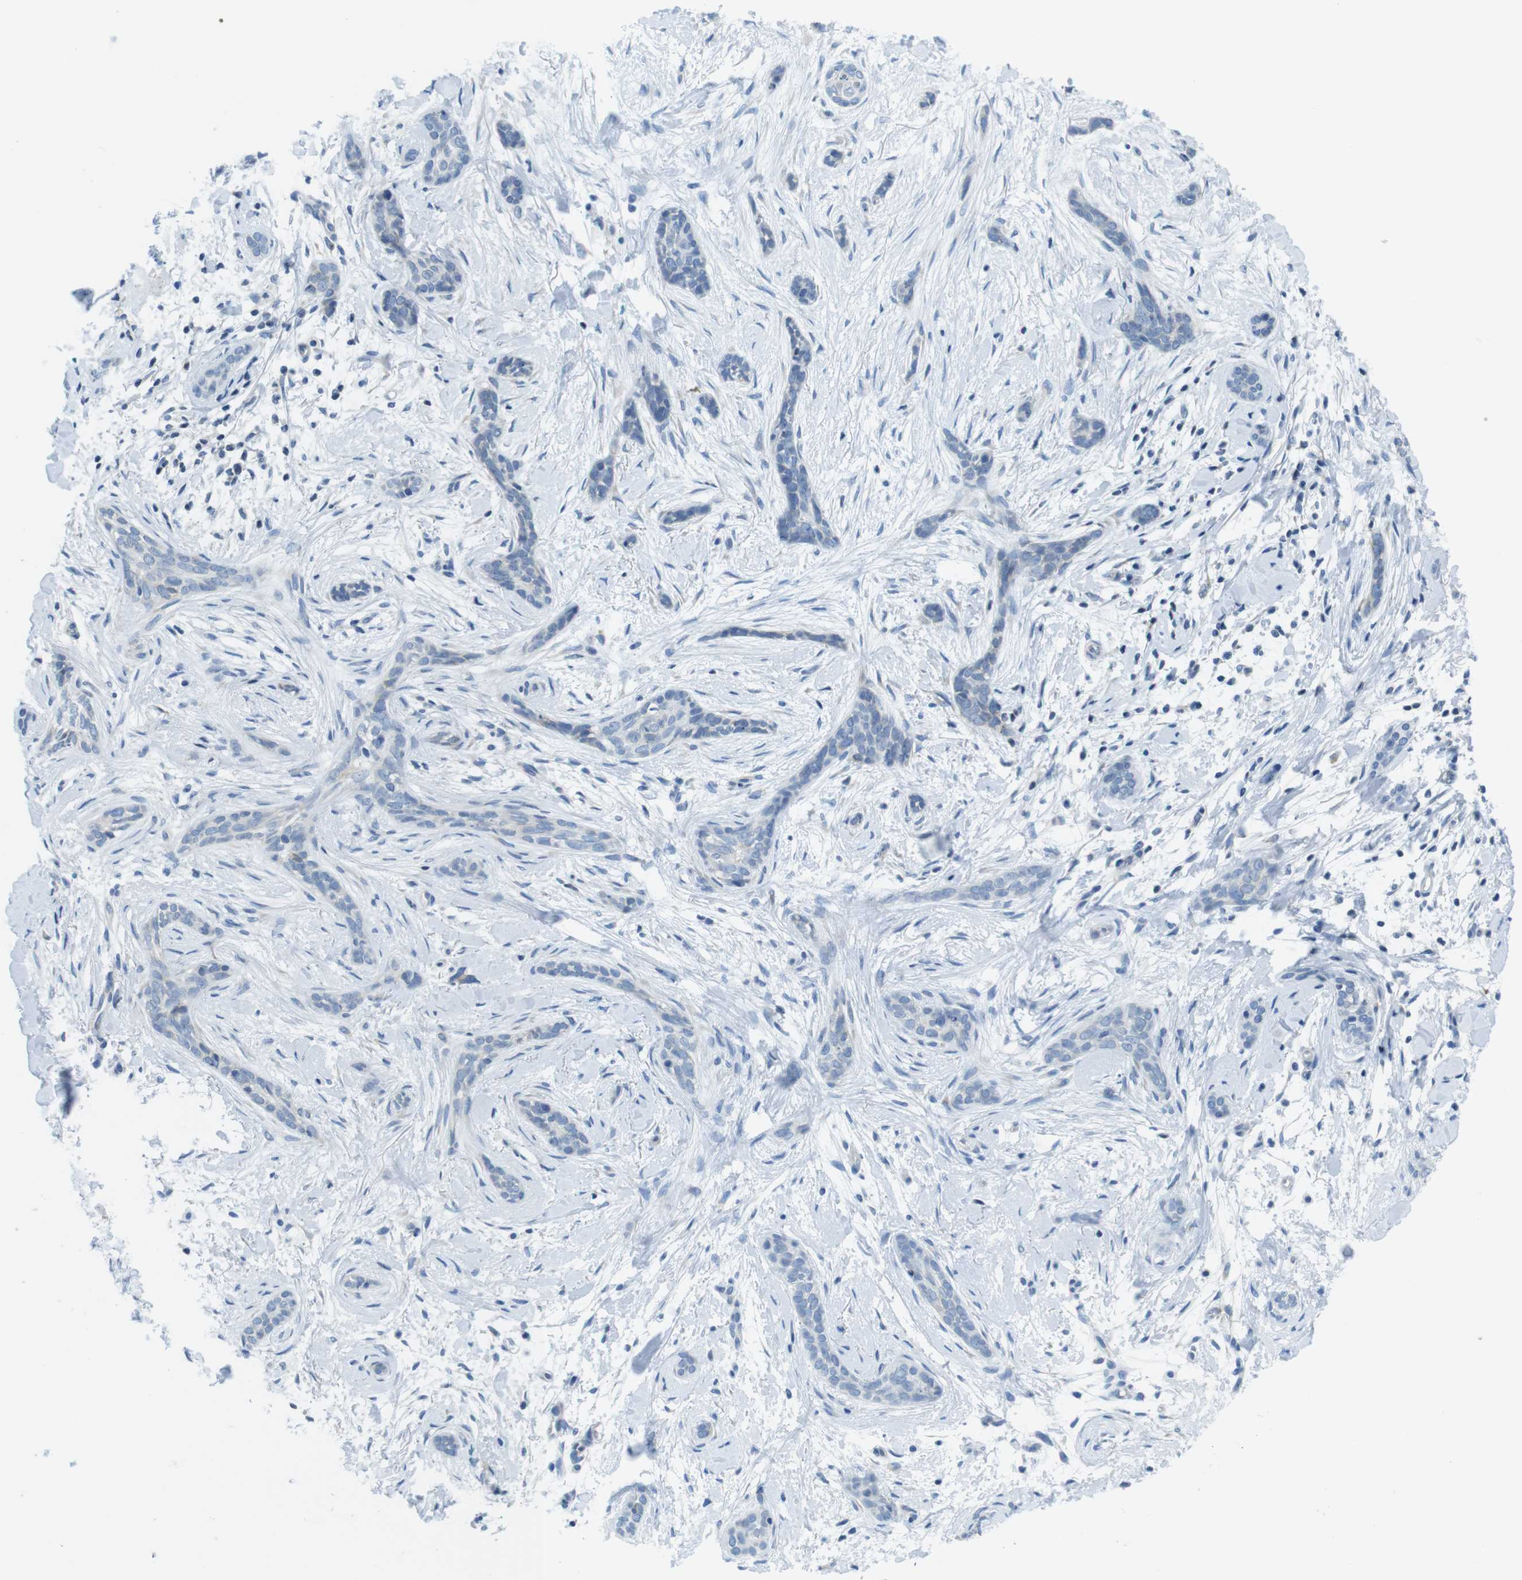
{"staining": {"intensity": "weak", "quantity": "<25%", "location": "cytoplasmic/membranous"}, "tissue": "skin cancer", "cell_type": "Tumor cells", "image_type": "cancer", "snomed": [{"axis": "morphology", "description": "Basal cell carcinoma"}, {"axis": "morphology", "description": "Adnexal tumor, benign"}, {"axis": "topography", "description": "Skin"}], "caption": "IHC micrograph of neoplastic tissue: human skin cancer stained with DAB (3,3'-diaminobenzidine) displays no significant protein expression in tumor cells. (IHC, brightfield microscopy, high magnification).", "gene": "CLPTM1L", "patient": {"sex": "female", "age": 42}}